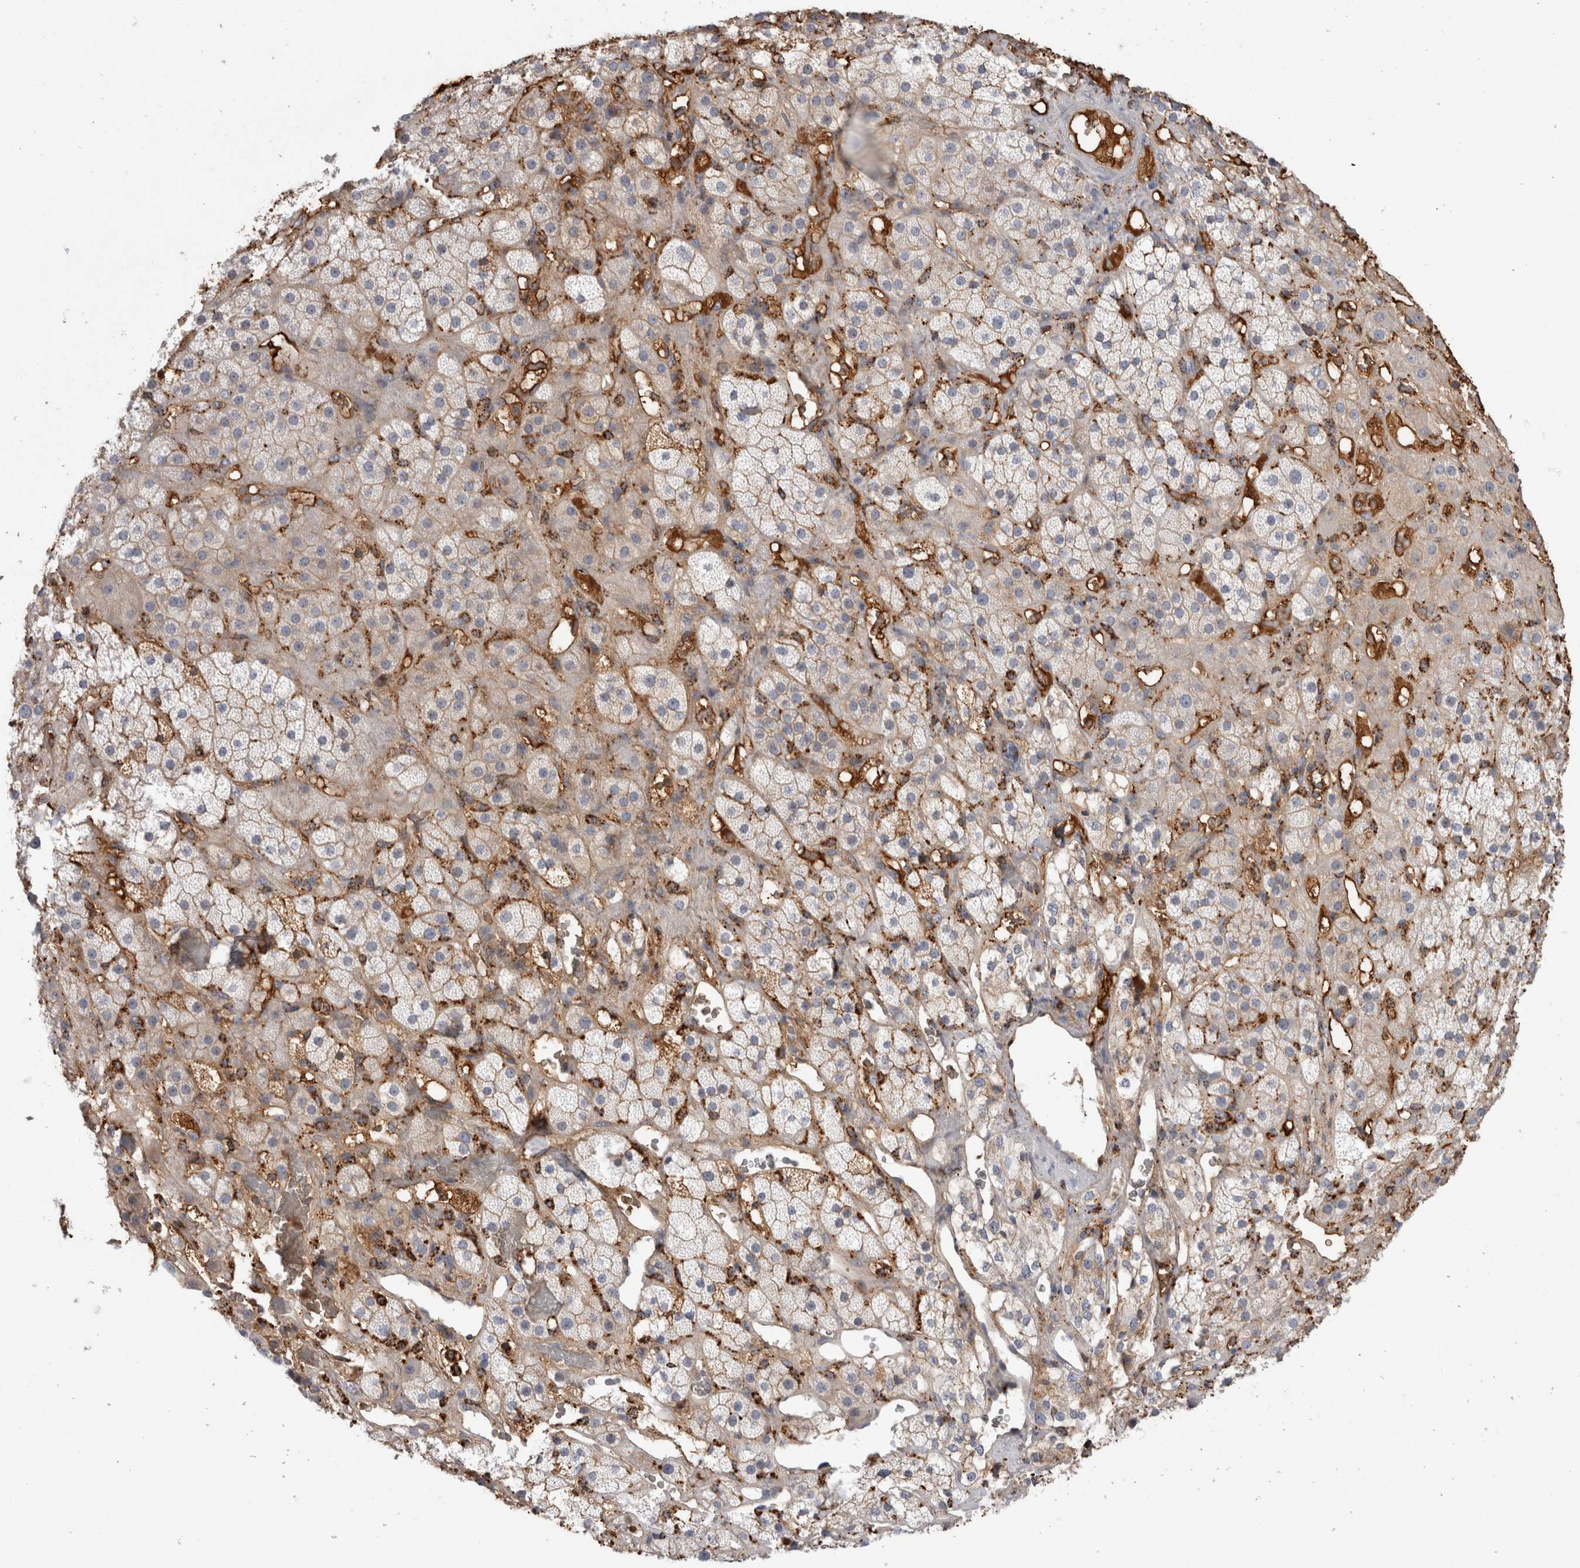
{"staining": {"intensity": "moderate", "quantity": "<25%", "location": "cytoplasmic/membranous"}, "tissue": "adrenal gland", "cell_type": "Glandular cells", "image_type": "normal", "snomed": [{"axis": "morphology", "description": "Normal tissue, NOS"}, {"axis": "topography", "description": "Adrenal gland"}], "caption": "Approximately <25% of glandular cells in normal adrenal gland show moderate cytoplasmic/membranous protein expression as visualized by brown immunohistochemical staining.", "gene": "TBCE", "patient": {"sex": "male", "age": 57}}